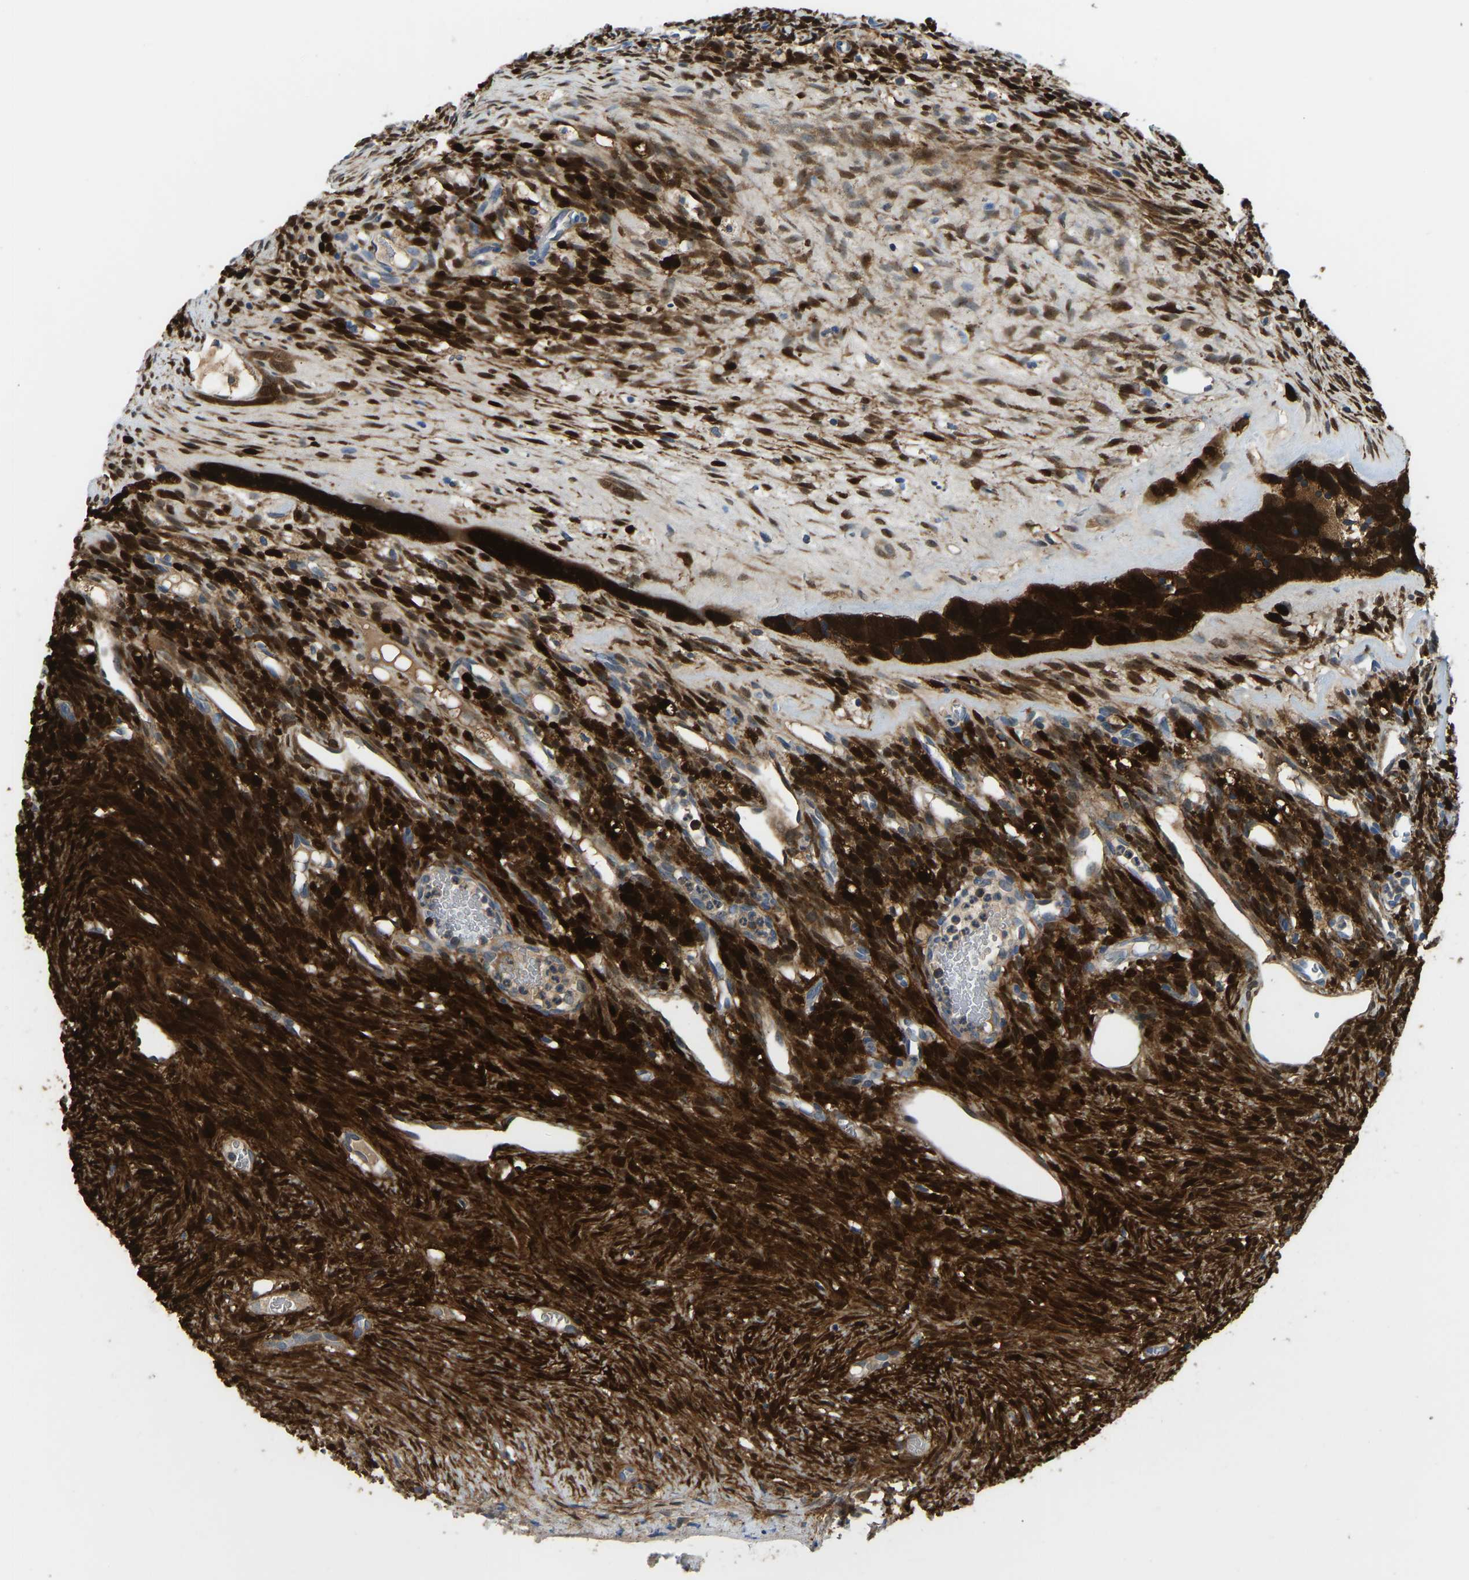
{"staining": {"intensity": "strong", "quantity": ">75%", "location": "cytoplasmic/membranous"}, "tissue": "ovary", "cell_type": "Ovarian stroma cells", "image_type": "normal", "snomed": [{"axis": "morphology", "description": "Normal tissue, NOS"}, {"axis": "topography", "description": "Ovary"}], "caption": "Brown immunohistochemical staining in unremarkable human ovary exhibits strong cytoplasmic/membranous expression in approximately >75% of ovarian stroma cells.", "gene": "RBP1", "patient": {"sex": "female", "age": 33}}